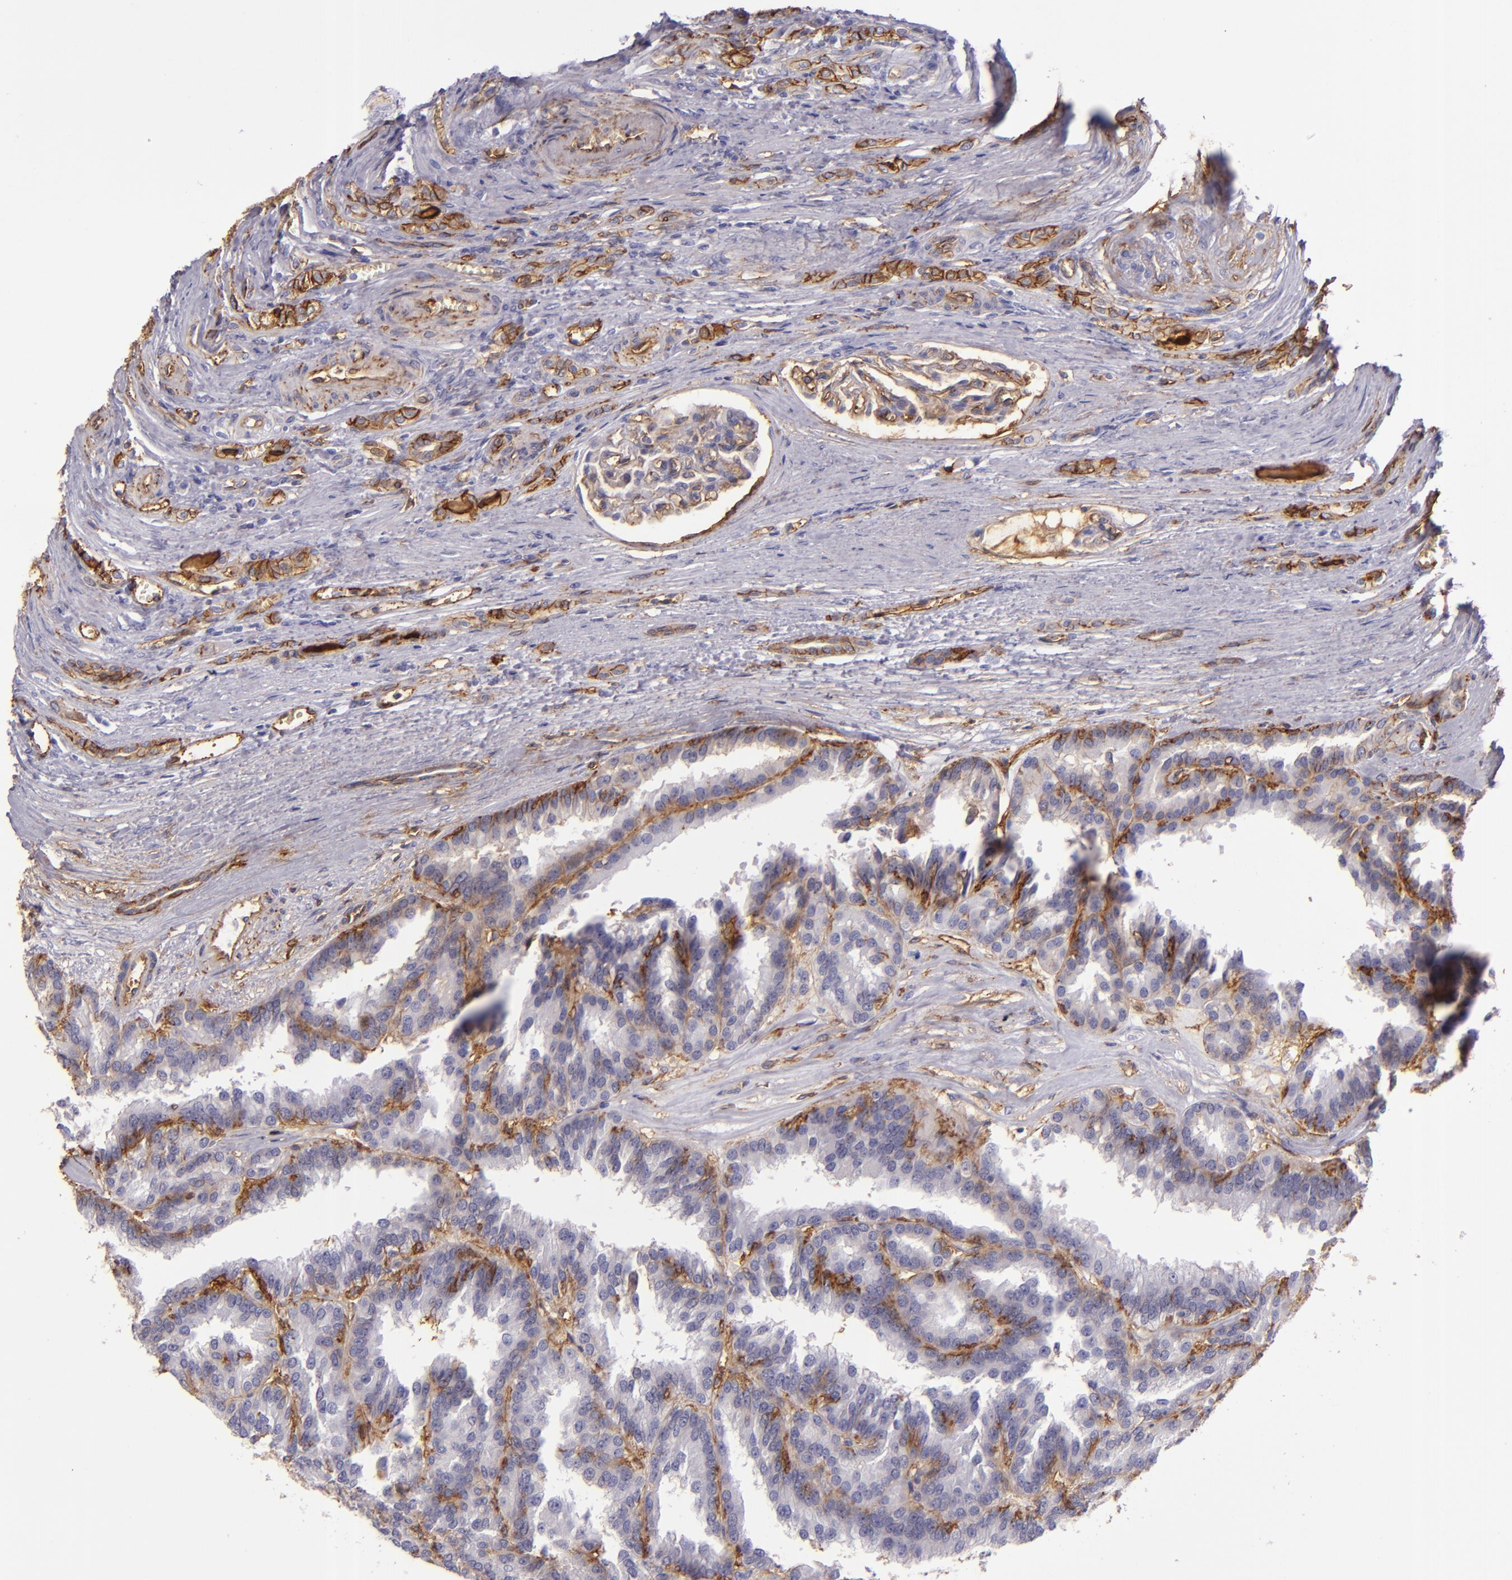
{"staining": {"intensity": "negative", "quantity": "none", "location": "none"}, "tissue": "renal cancer", "cell_type": "Tumor cells", "image_type": "cancer", "snomed": [{"axis": "morphology", "description": "Adenocarcinoma, NOS"}, {"axis": "topography", "description": "Kidney"}], "caption": "The IHC histopathology image has no significant staining in tumor cells of renal cancer (adenocarcinoma) tissue.", "gene": "CD9", "patient": {"sex": "male", "age": 46}}